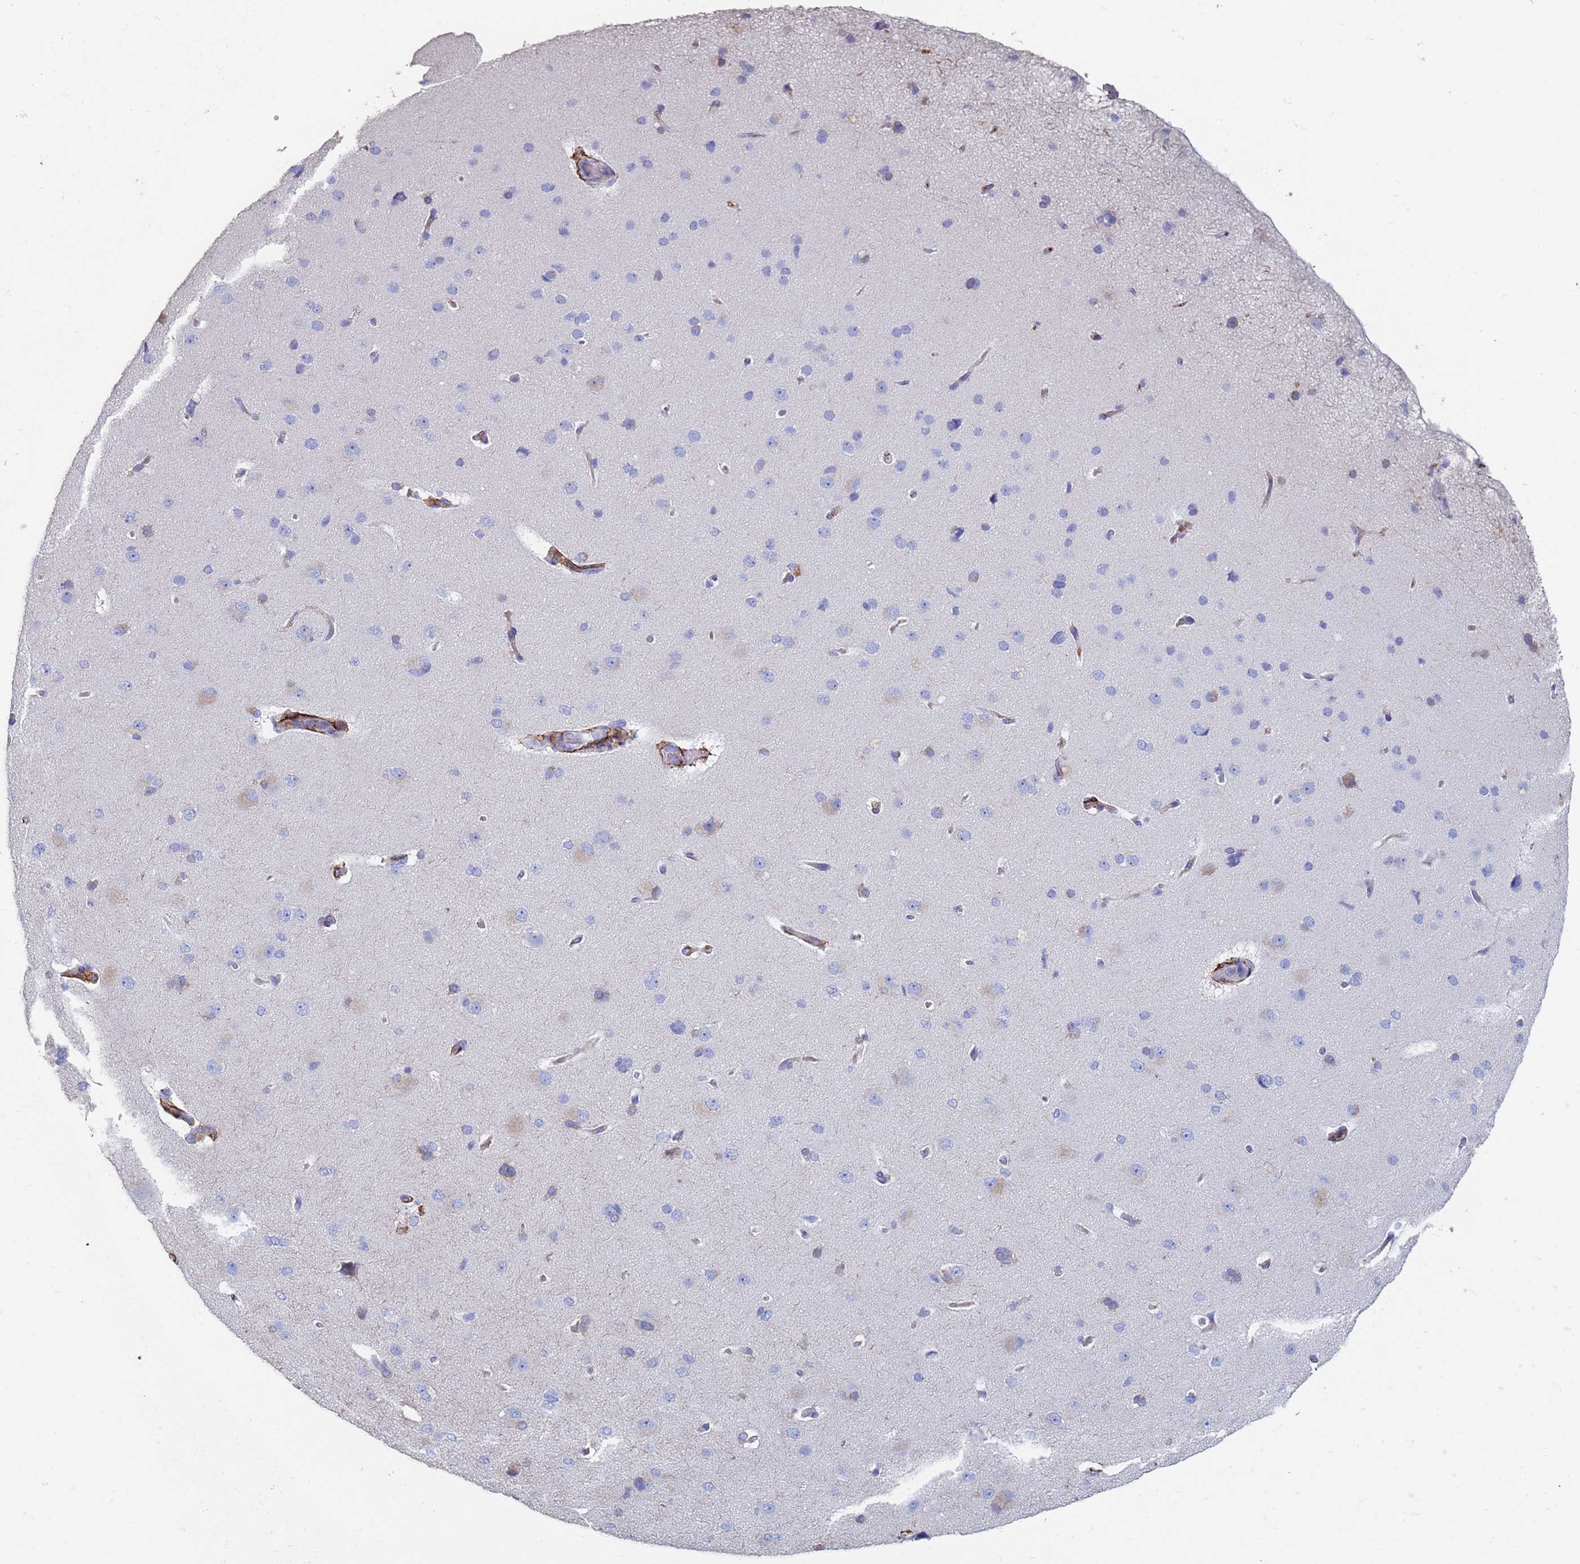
{"staining": {"intensity": "strong", "quantity": "<25%", "location": "cytoplasmic/membranous"}, "tissue": "cerebral cortex", "cell_type": "Endothelial cells", "image_type": "normal", "snomed": [{"axis": "morphology", "description": "Normal tissue, NOS"}, {"axis": "topography", "description": "Cerebral cortex"}], "caption": "Immunohistochemistry (IHC) of benign human cerebral cortex exhibits medium levels of strong cytoplasmic/membranous positivity in about <25% of endothelial cells.", "gene": "ABCA8", "patient": {"sex": "male", "age": 62}}